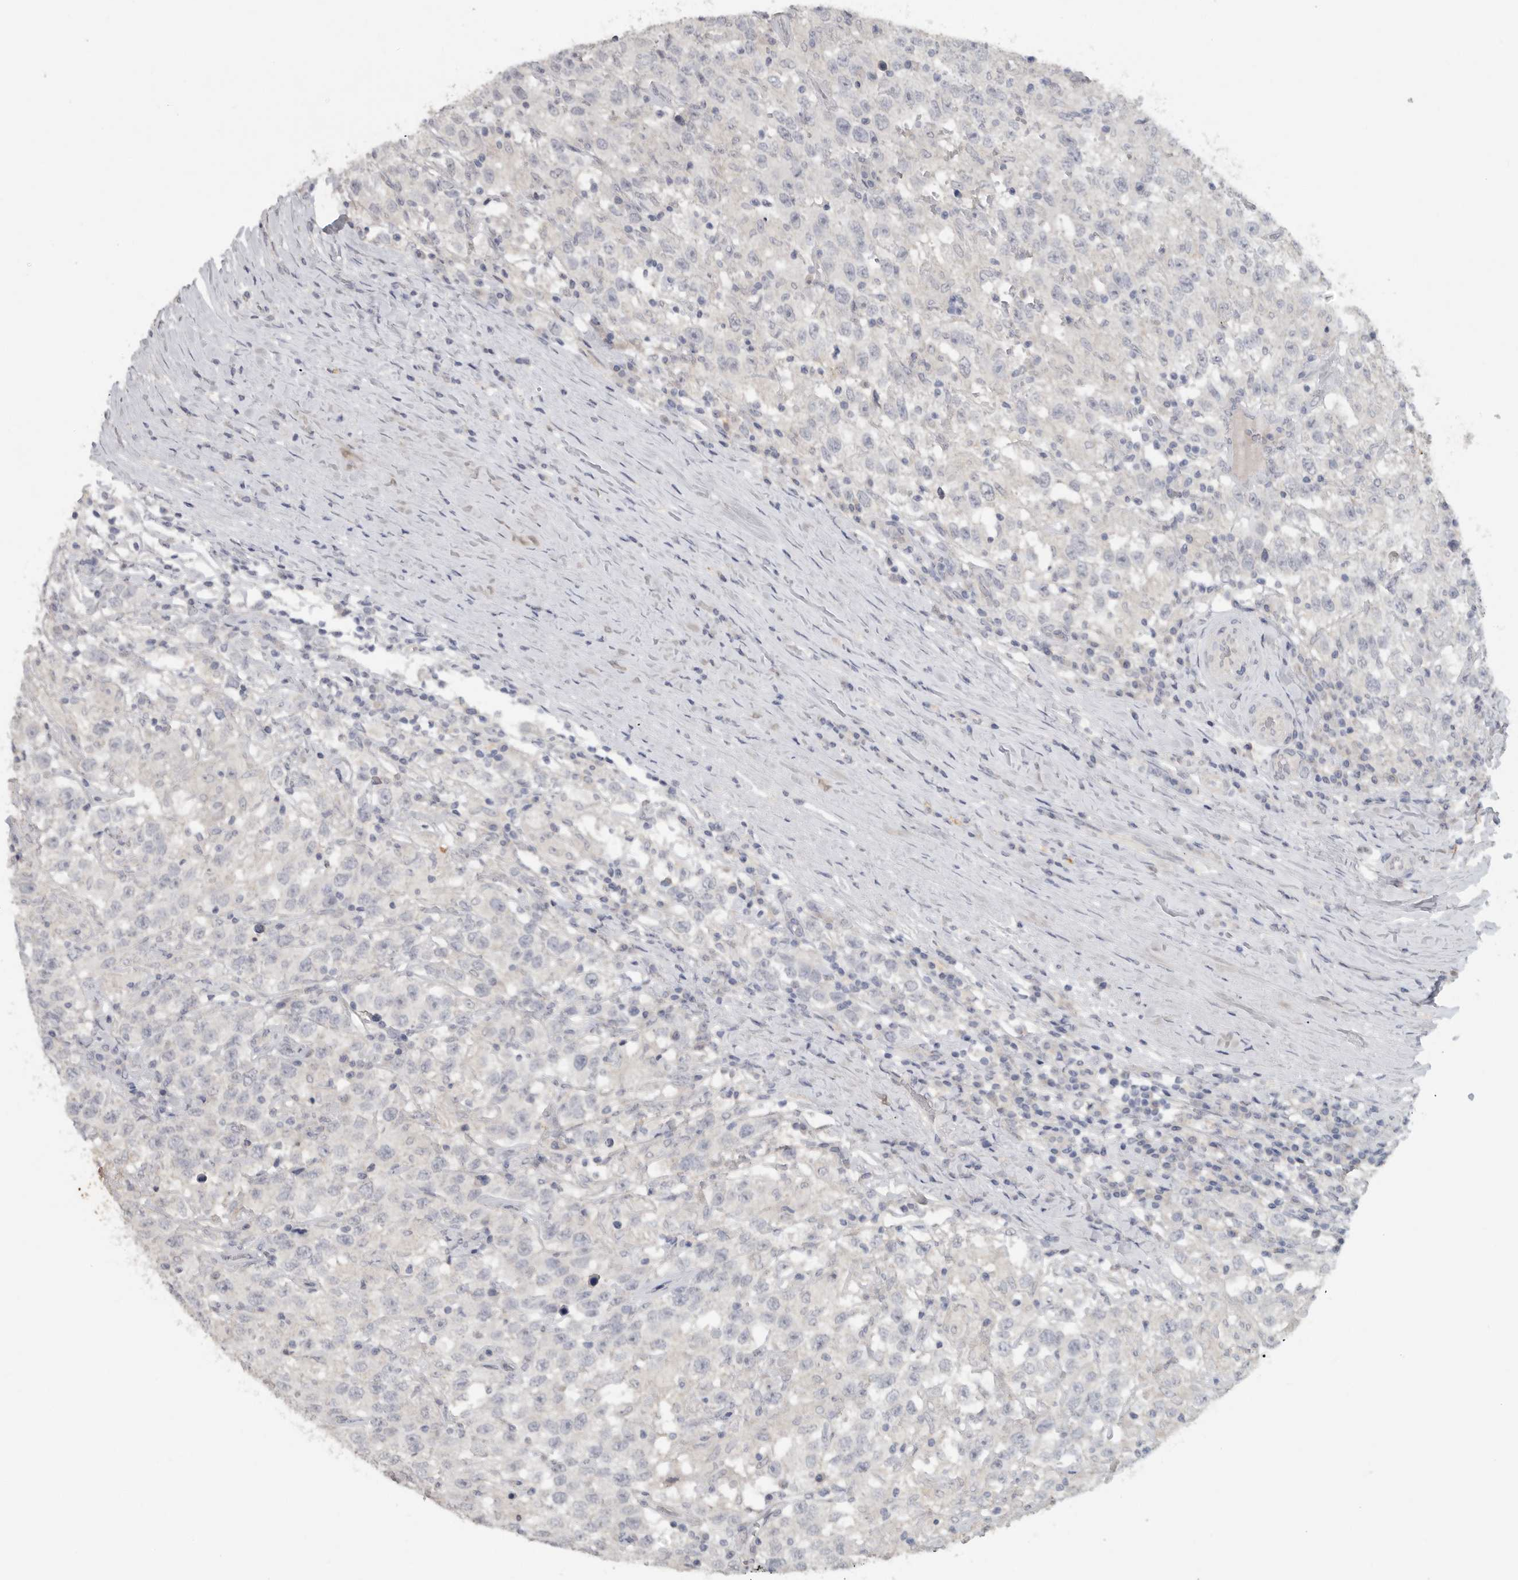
{"staining": {"intensity": "negative", "quantity": "none", "location": "none"}, "tissue": "testis cancer", "cell_type": "Tumor cells", "image_type": "cancer", "snomed": [{"axis": "morphology", "description": "Seminoma, NOS"}, {"axis": "topography", "description": "Testis"}], "caption": "Immunohistochemistry image of human testis seminoma stained for a protein (brown), which displays no expression in tumor cells. (Brightfield microscopy of DAB immunohistochemistry (IHC) at high magnification).", "gene": "REG4", "patient": {"sex": "male", "age": 41}}